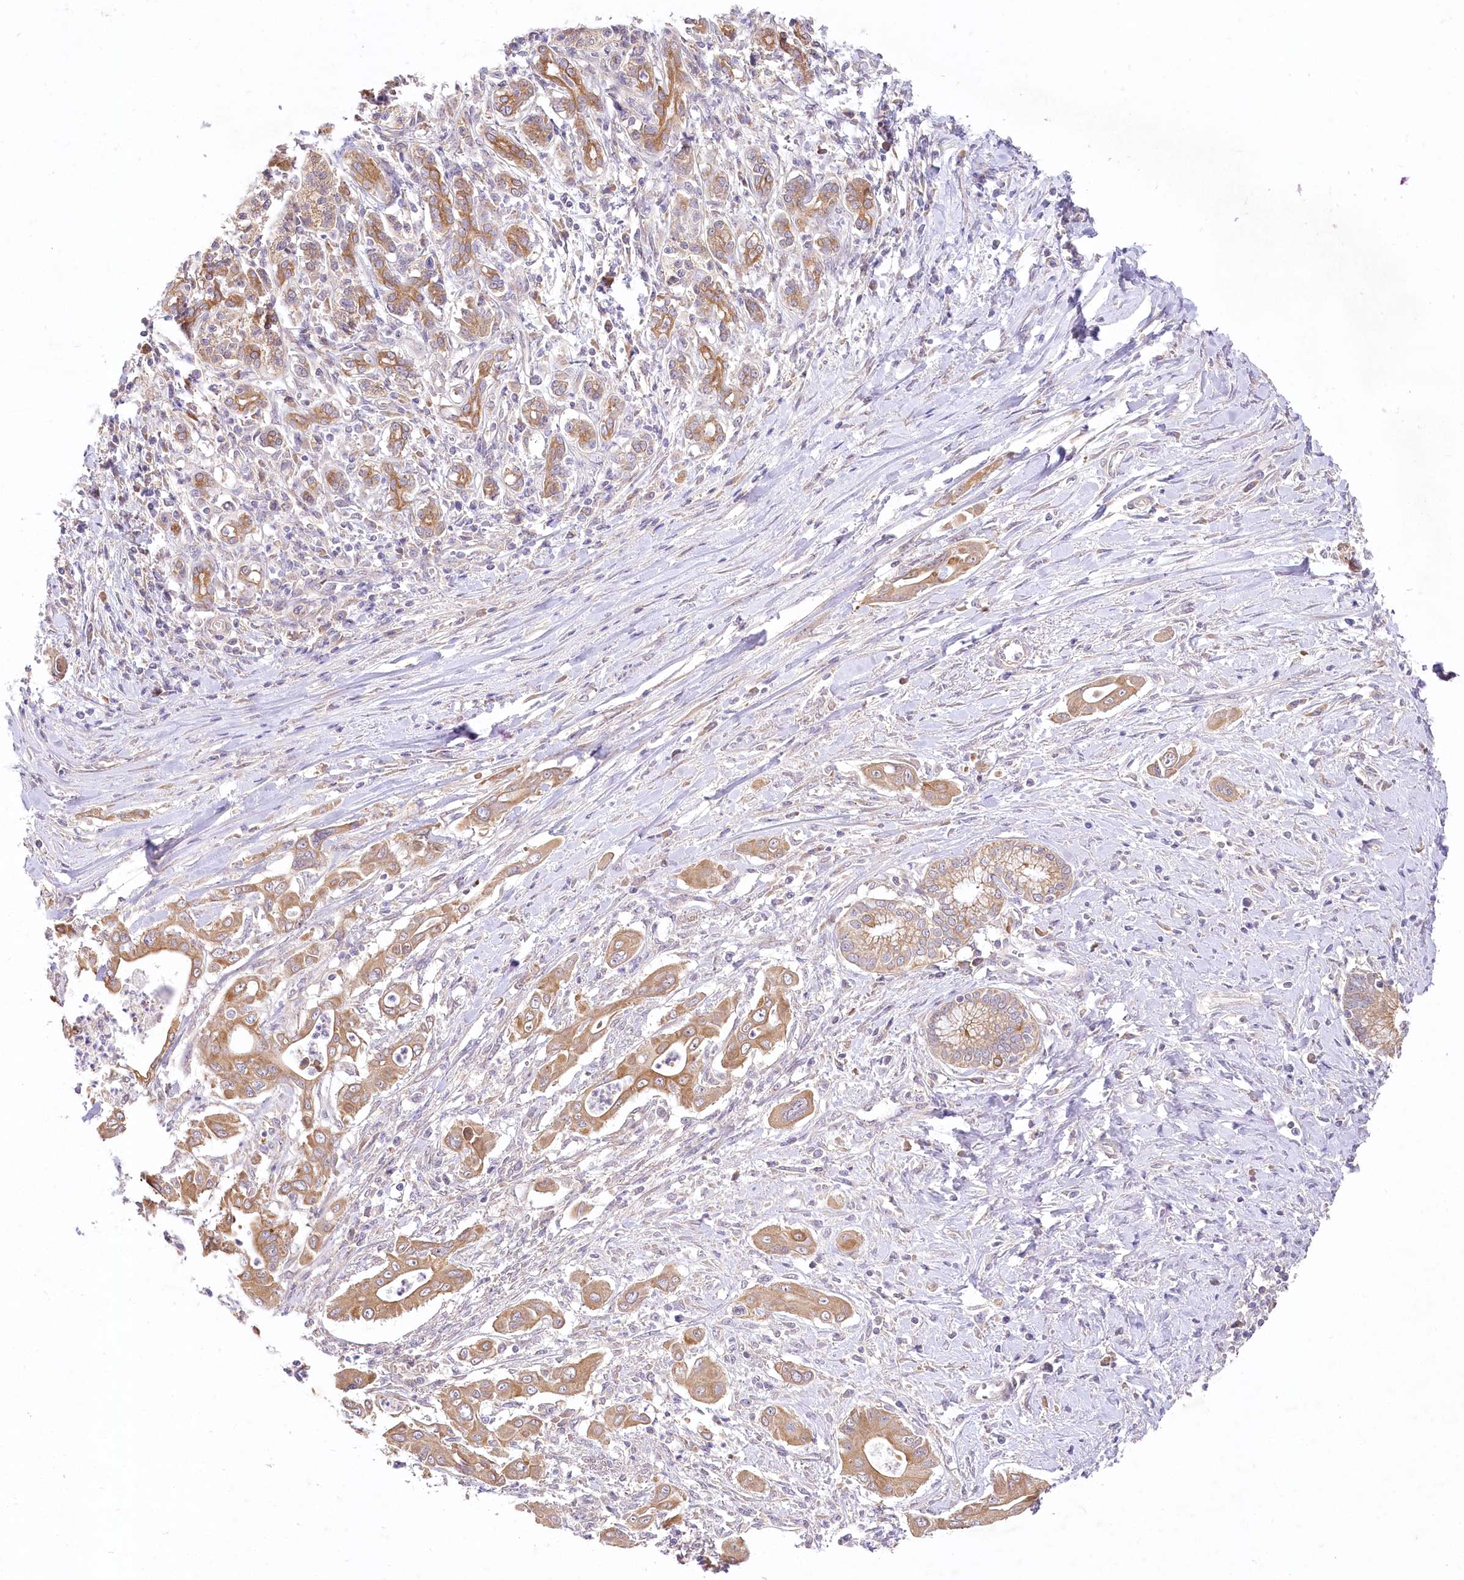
{"staining": {"intensity": "moderate", "quantity": ">75%", "location": "cytoplasmic/membranous"}, "tissue": "pancreatic cancer", "cell_type": "Tumor cells", "image_type": "cancer", "snomed": [{"axis": "morphology", "description": "Adenocarcinoma, NOS"}, {"axis": "topography", "description": "Pancreas"}], "caption": "IHC image of neoplastic tissue: pancreatic cancer stained using IHC reveals medium levels of moderate protein expression localized specifically in the cytoplasmic/membranous of tumor cells, appearing as a cytoplasmic/membranous brown color.", "gene": "PYROXD1", "patient": {"sex": "male", "age": 58}}